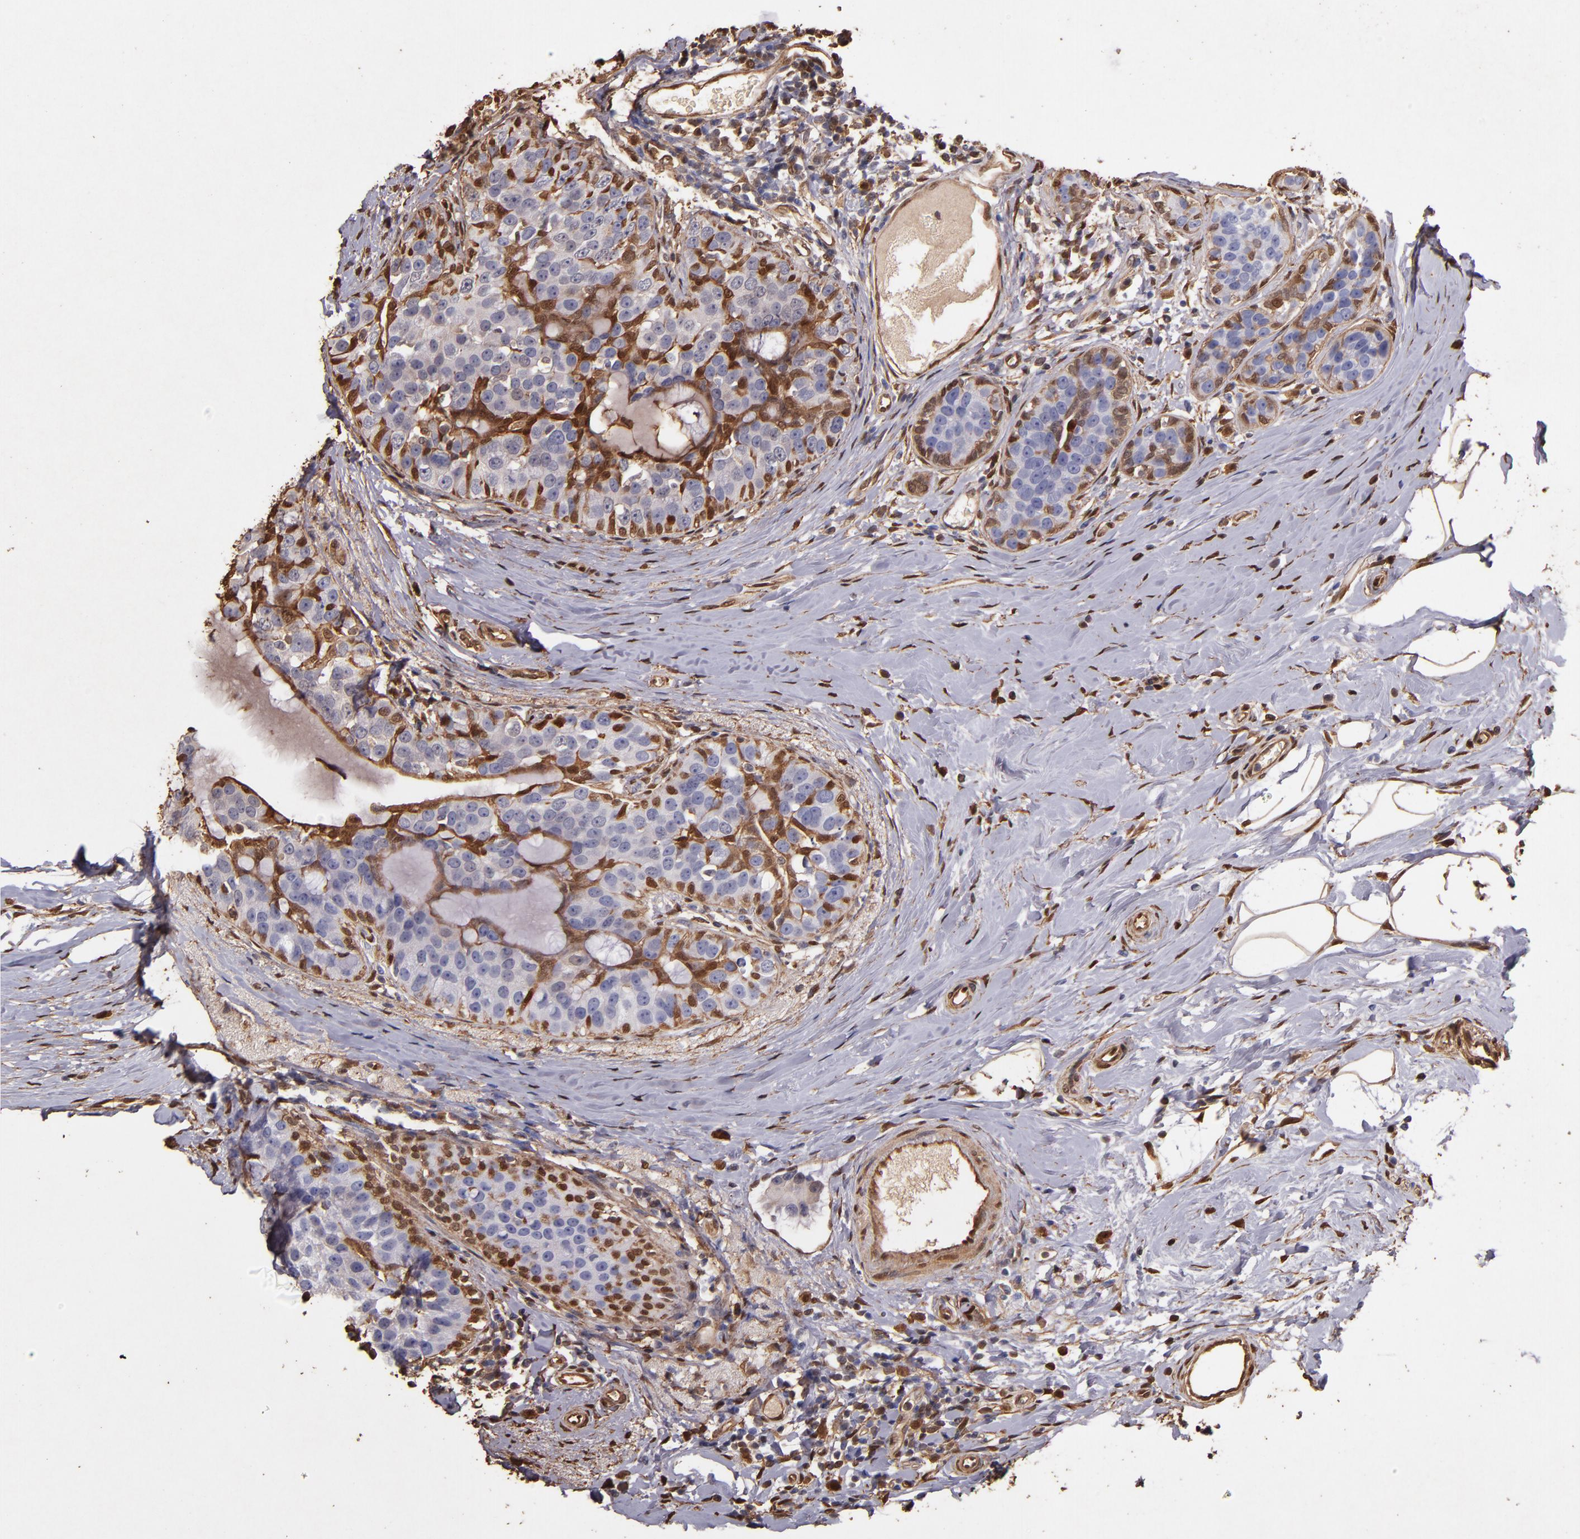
{"staining": {"intensity": "strong", "quantity": "<25%", "location": "cytoplasmic/membranous,nuclear"}, "tissue": "breast cancer", "cell_type": "Tumor cells", "image_type": "cancer", "snomed": [{"axis": "morphology", "description": "Normal tissue, NOS"}, {"axis": "morphology", "description": "Duct carcinoma"}, {"axis": "topography", "description": "Breast"}], "caption": "A histopathology image showing strong cytoplasmic/membranous and nuclear expression in about <25% of tumor cells in breast cancer, as visualized by brown immunohistochemical staining.", "gene": "S100A6", "patient": {"sex": "female", "age": 50}}